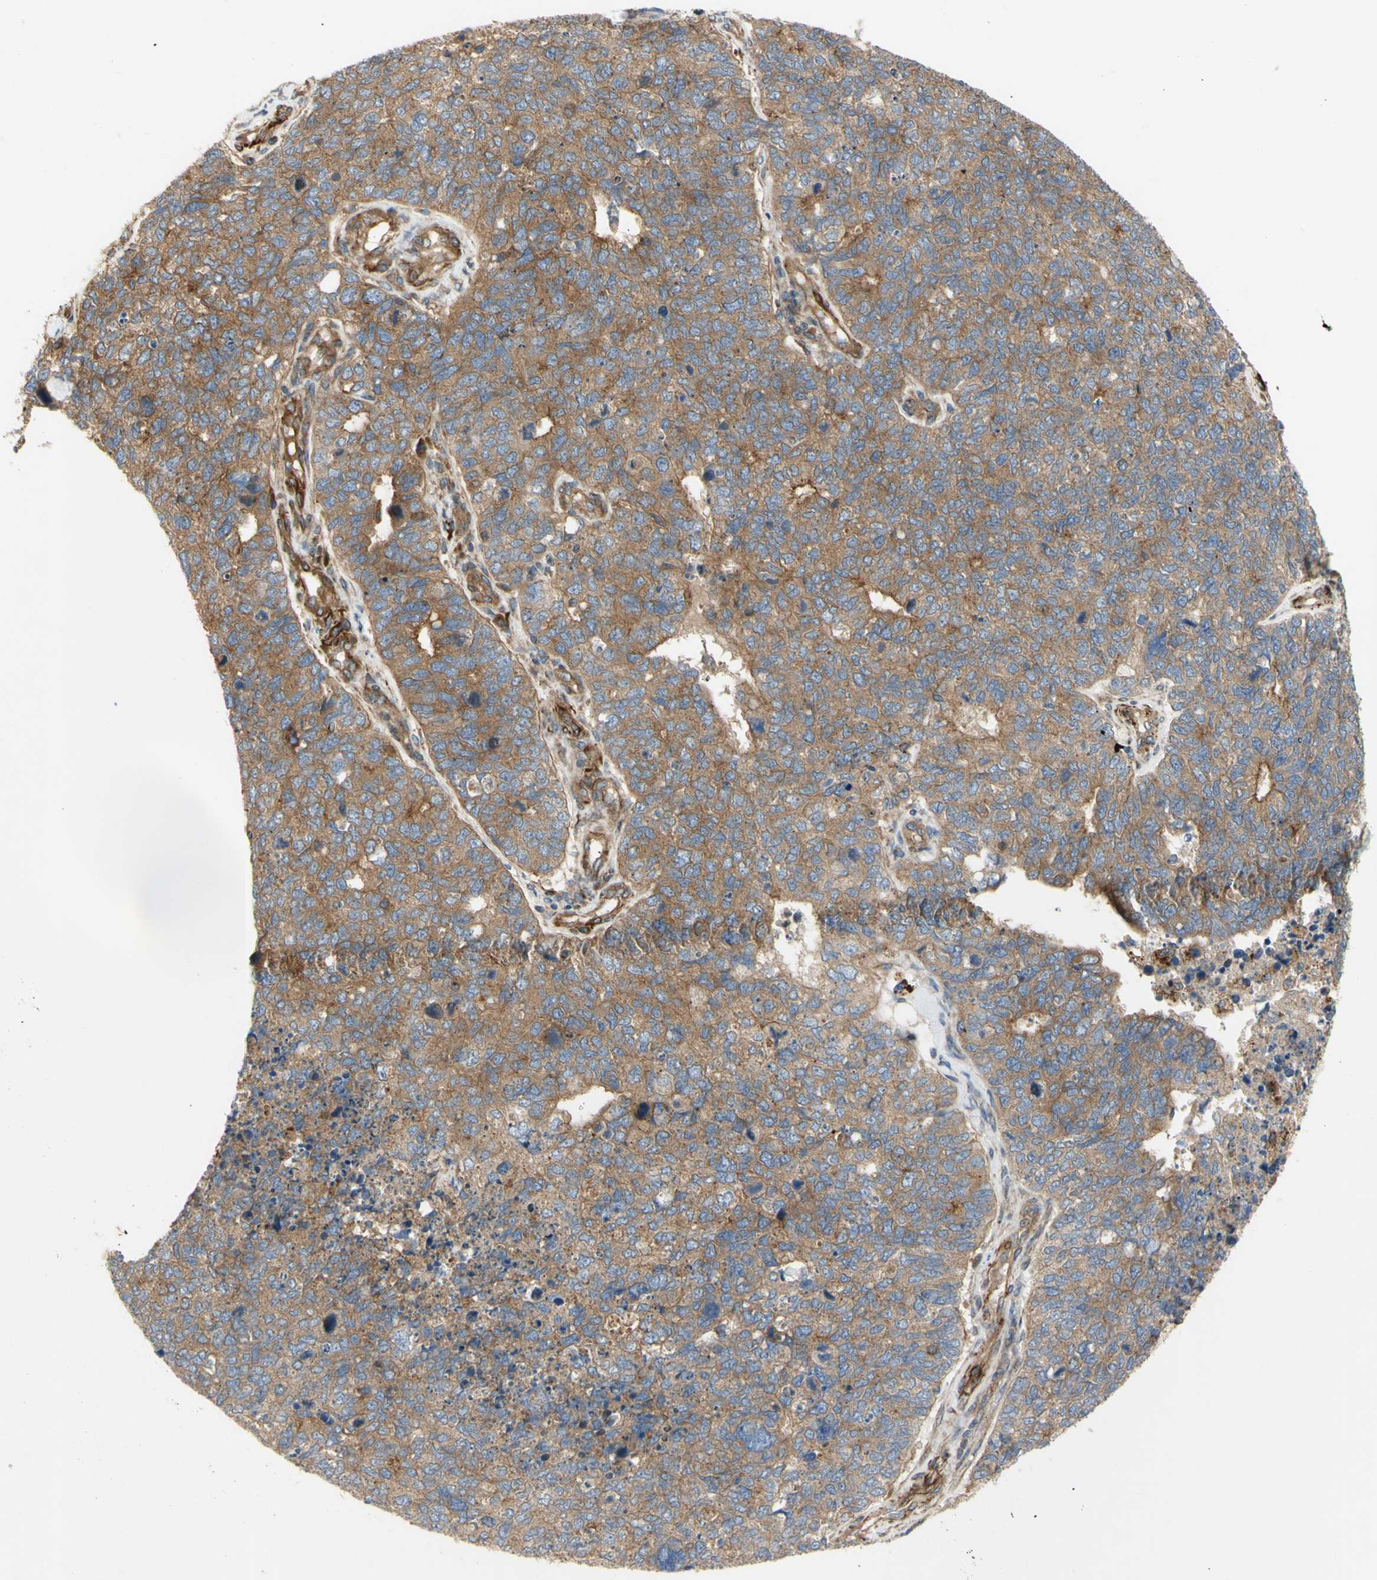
{"staining": {"intensity": "moderate", "quantity": ">75%", "location": "cytoplasmic/membranous"}, "tissue": "cervical cancer", "cell_type": "Tumor cells", "image_type": "cancer", "snomed": [{"axis": "morphology", "description": "Squamous cell carcinoma, NOS"}, {"axis": "topography", "description": "Cervix"}], "caption": "Cervical squamous cell carcinoma stained with immunohistochemistry (IHC) exhibits moderate cytoplasmic/membranous staining in approximately >75% of tumor cells.", "gene": "TUBG2", "patient": {"sex": "female", "age": 63}}